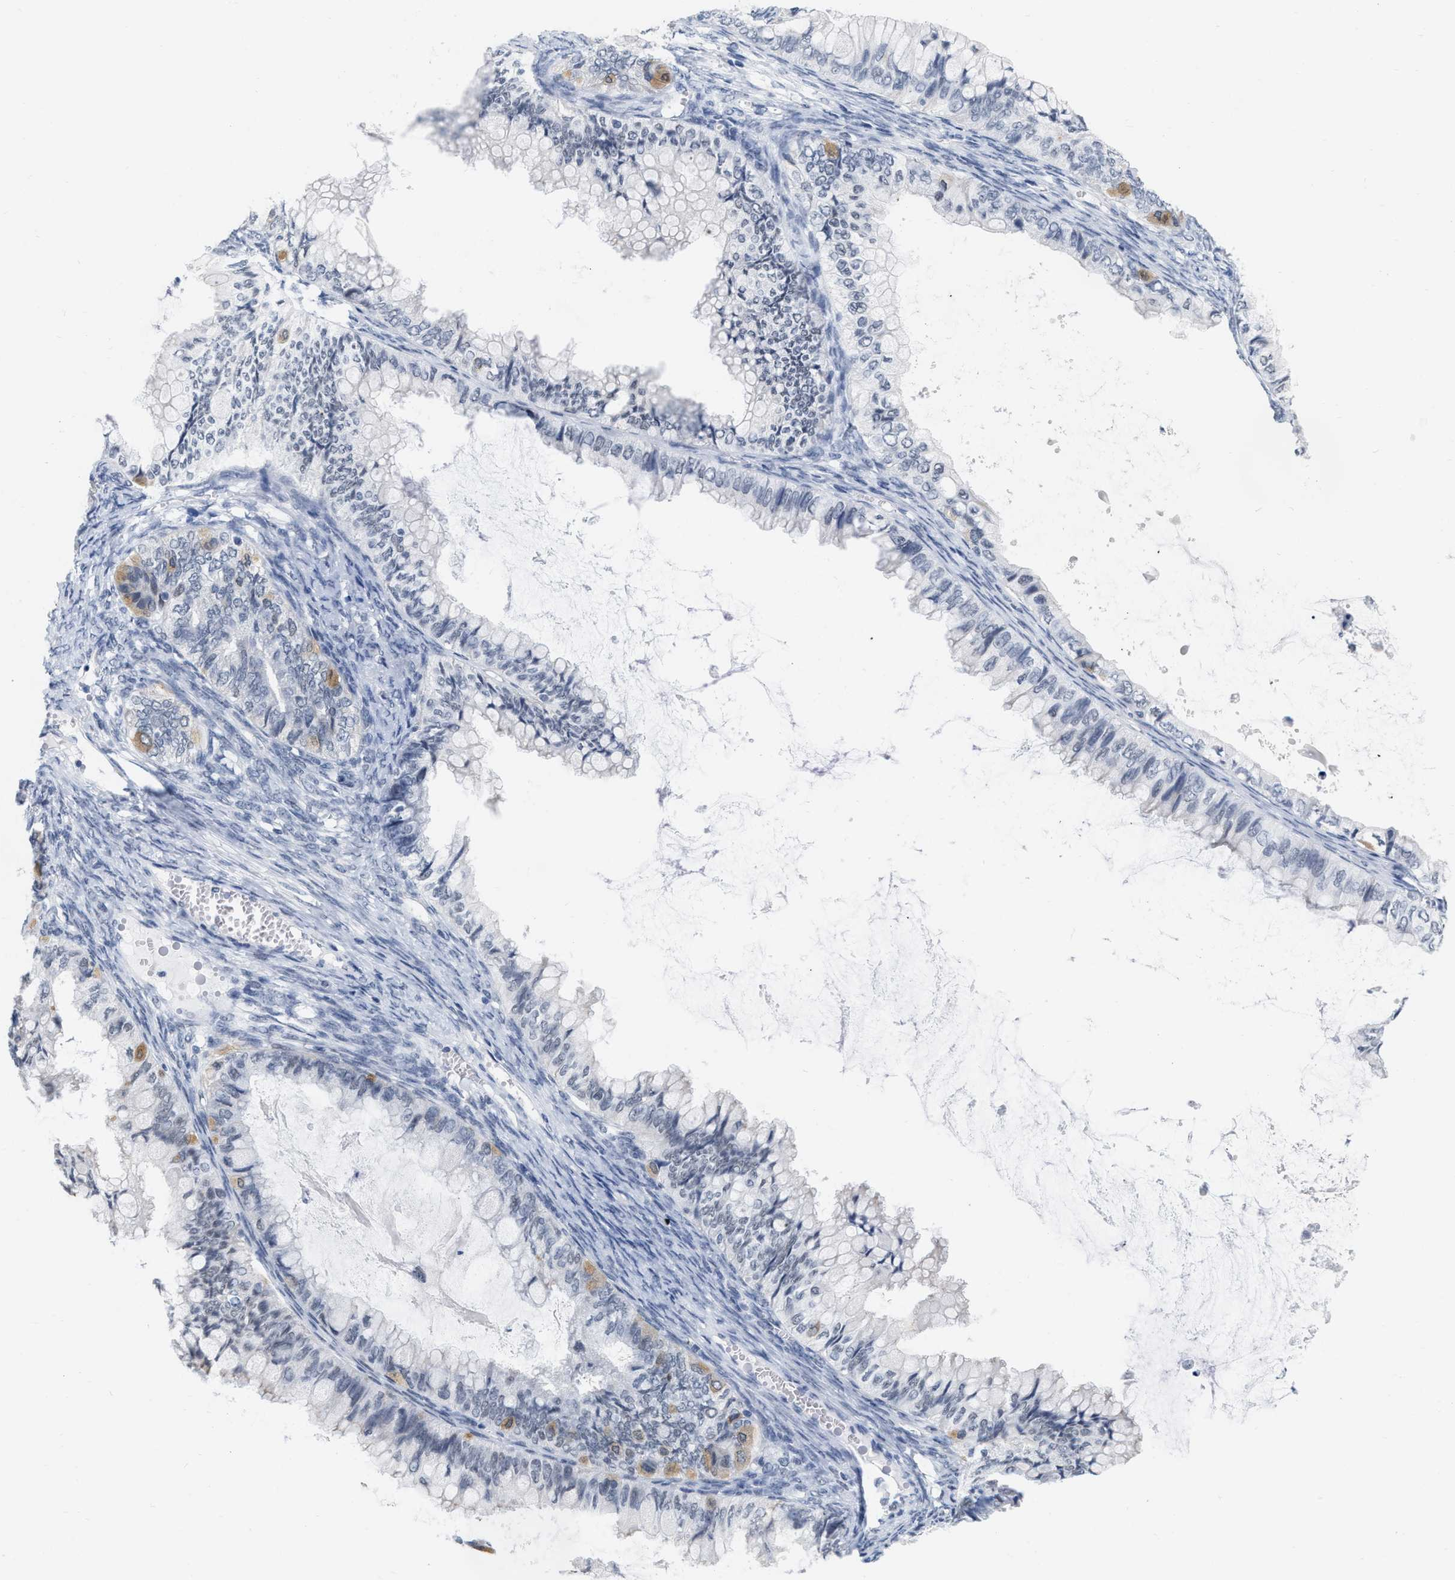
{"staining": {"intensity": "moderate", "quantity": "<25%", "location": "cytoplasmic/membranous"}, "tissue": "ovarian cancer", "cell_type": "Tumor cells", "image_type": "cancer", "snomed": [{"axis": "morphology", "description": "Cystadenocarcinoma, mucinous, NOS"}, {"axis": "topography", "description": "Ovary"}], "caption": "Mucinous cystadenocarcinoma (ovarian) stained with DAB (3,3'-diaminobenzidine) IHC shows low levels of moderate cytoplasmic/membranous positivity in approximately <25% of tumor cells.", "gene": "XIRP1", "patient": {"sex": "female", "age": 80}}